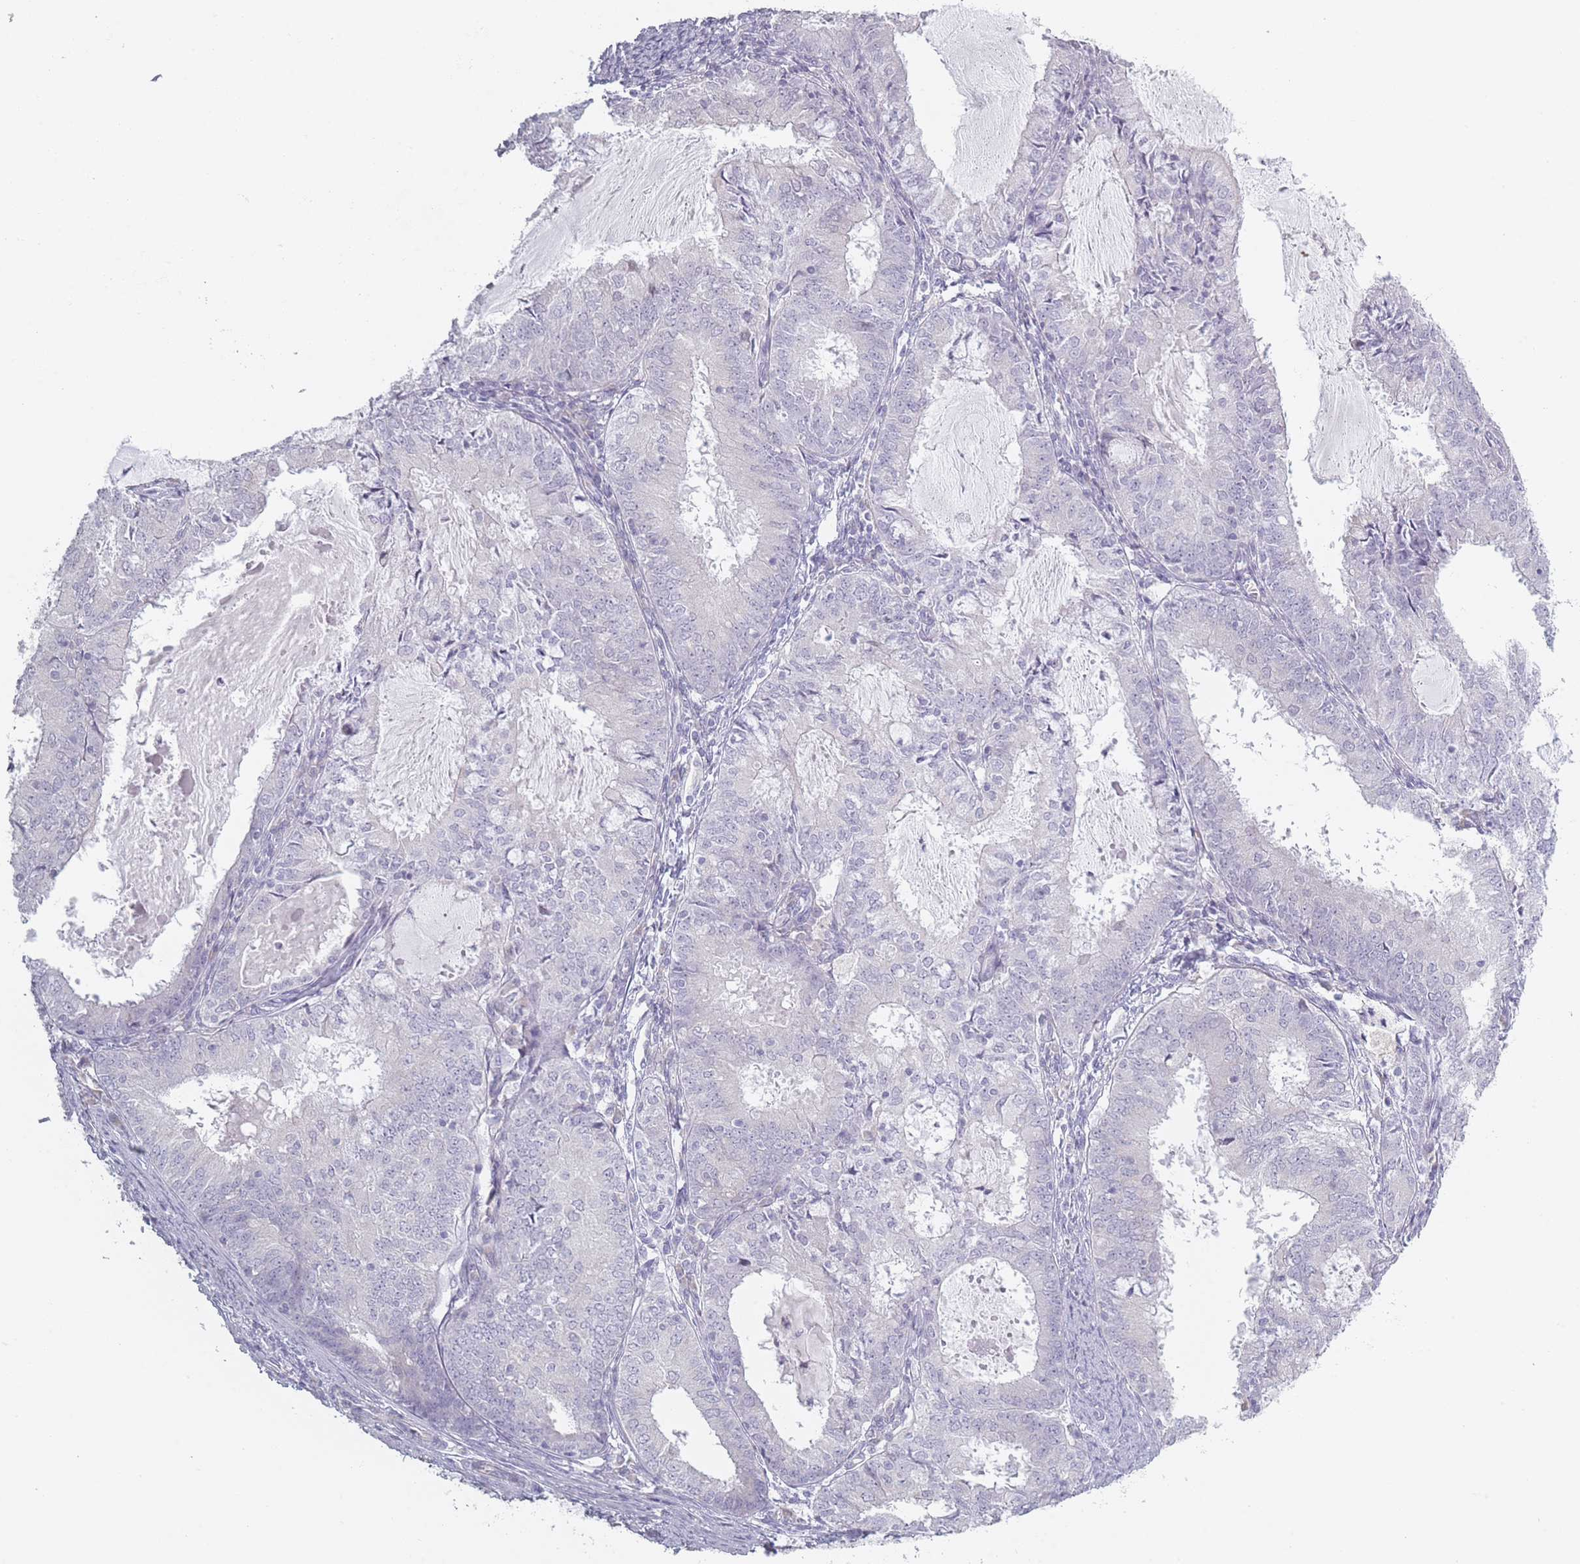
{"staining": {"intensity": "negative", "quantity": "none", "location": "none"}, "tissue": "endometrial cancer", "cell_type": "Tumor cells", "image_type": "cancer", "snomed": [{"axis": "morphology", "description": "Adenocarcinoma, NOS"}, {"axis": "topography", "description": "Endometrium"}], "caption": "Immunohistochemical staining of human endometrial adenocarcinoma exhibits no significant expression in tumor cells.", "gene": "RASL10B", "patient": {"sex": "female", "age": 57}}